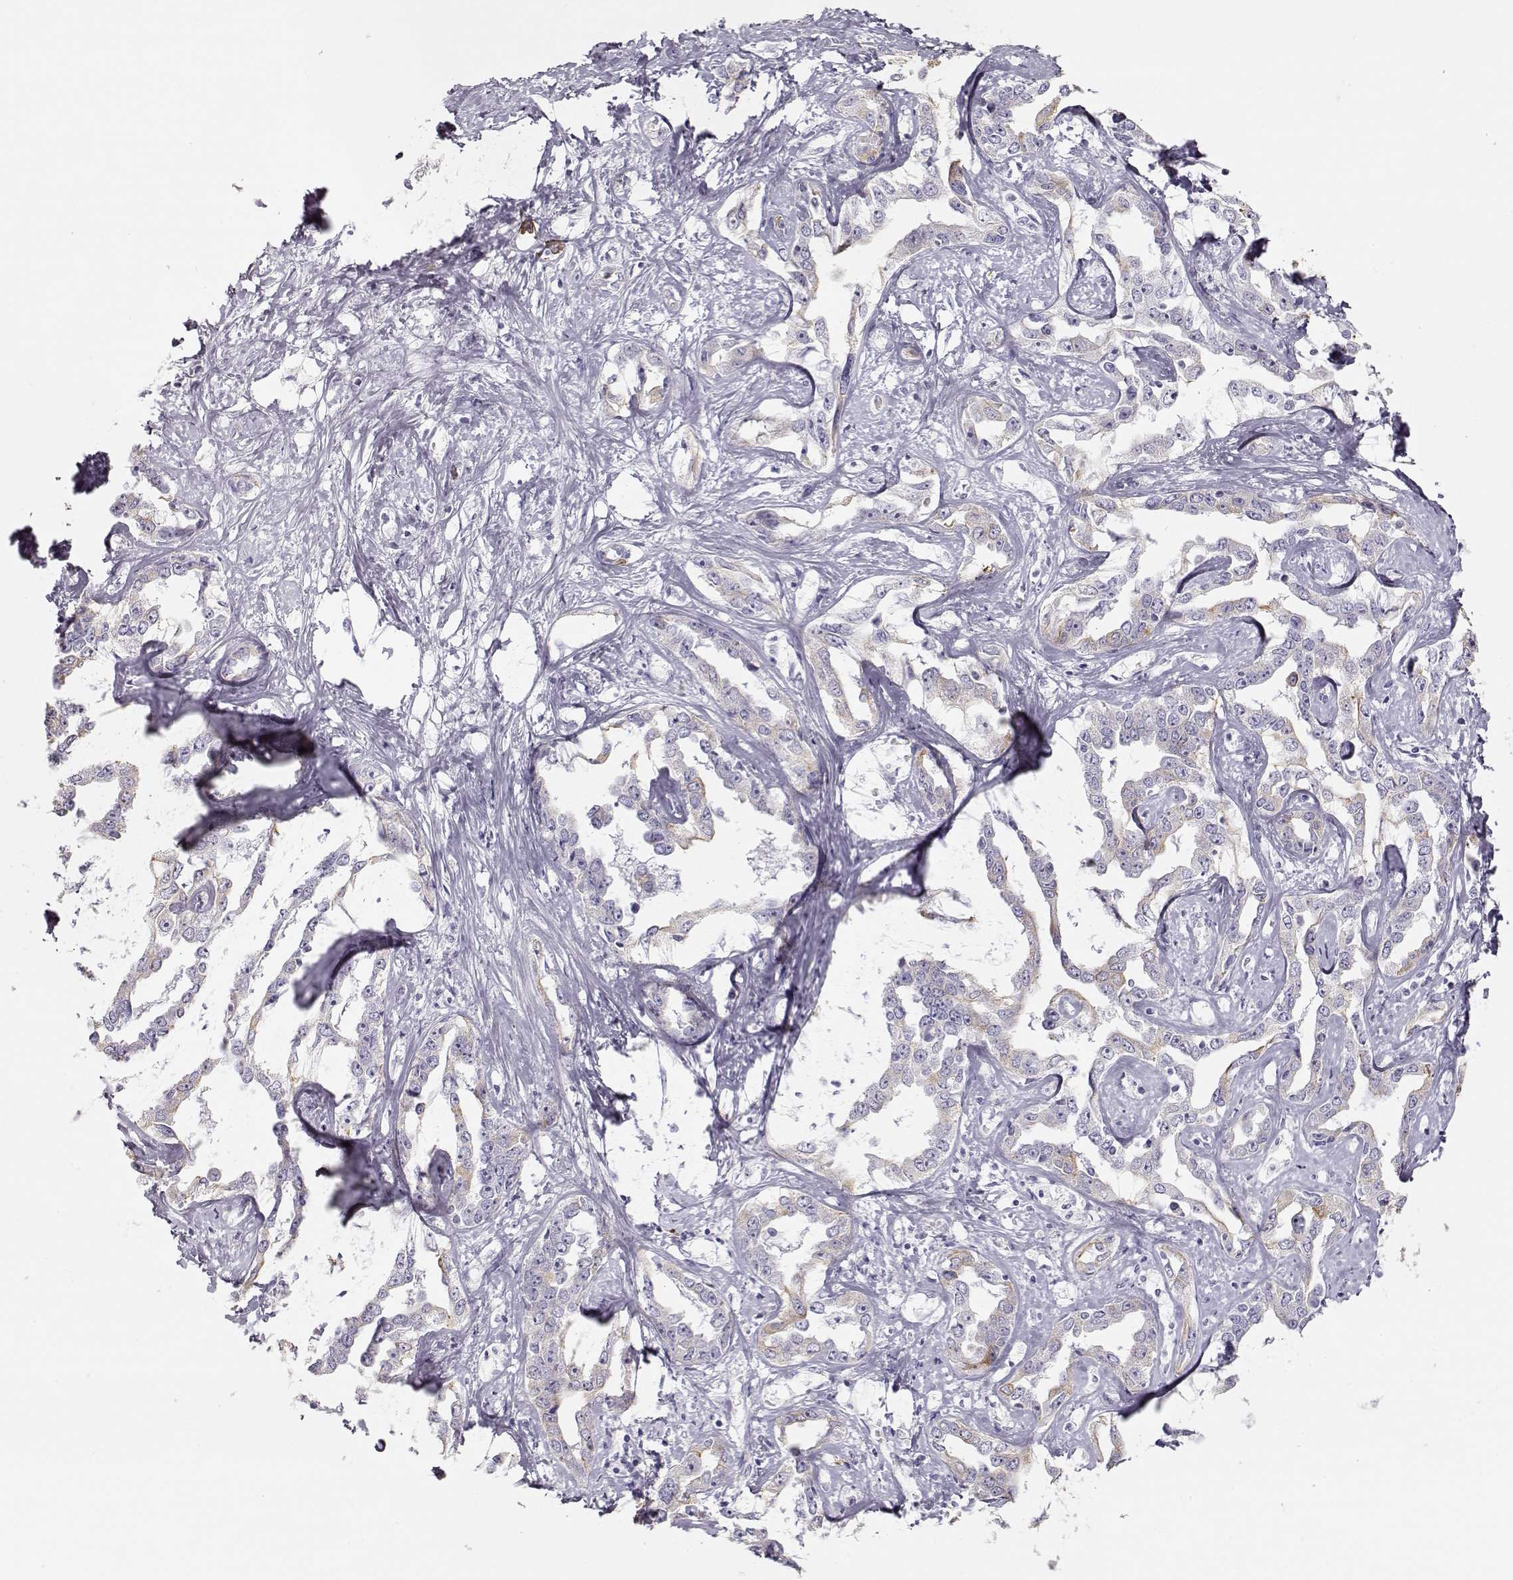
{"staining": {"intensity": "weak", "quantity": "<25%", "location": "cytoplasmic/membranous"}, "tissue": "liver cancer", "cell_type": "Tumor cells", "image_type": "cancer", "snomed": [{"axis": "morphology", "description": "Cholangiocarcinoma"}, {"axis": "topography", "description": "Liver"}], "caption": "A high-resolution histopathology image shows immunohistochemistry staining of liver cancer (cholangiocarcinoma), which demonstrates no significant expression in tumor cells.", "gene": "S100B", "patient": {"sex": "male", "age": 59}}